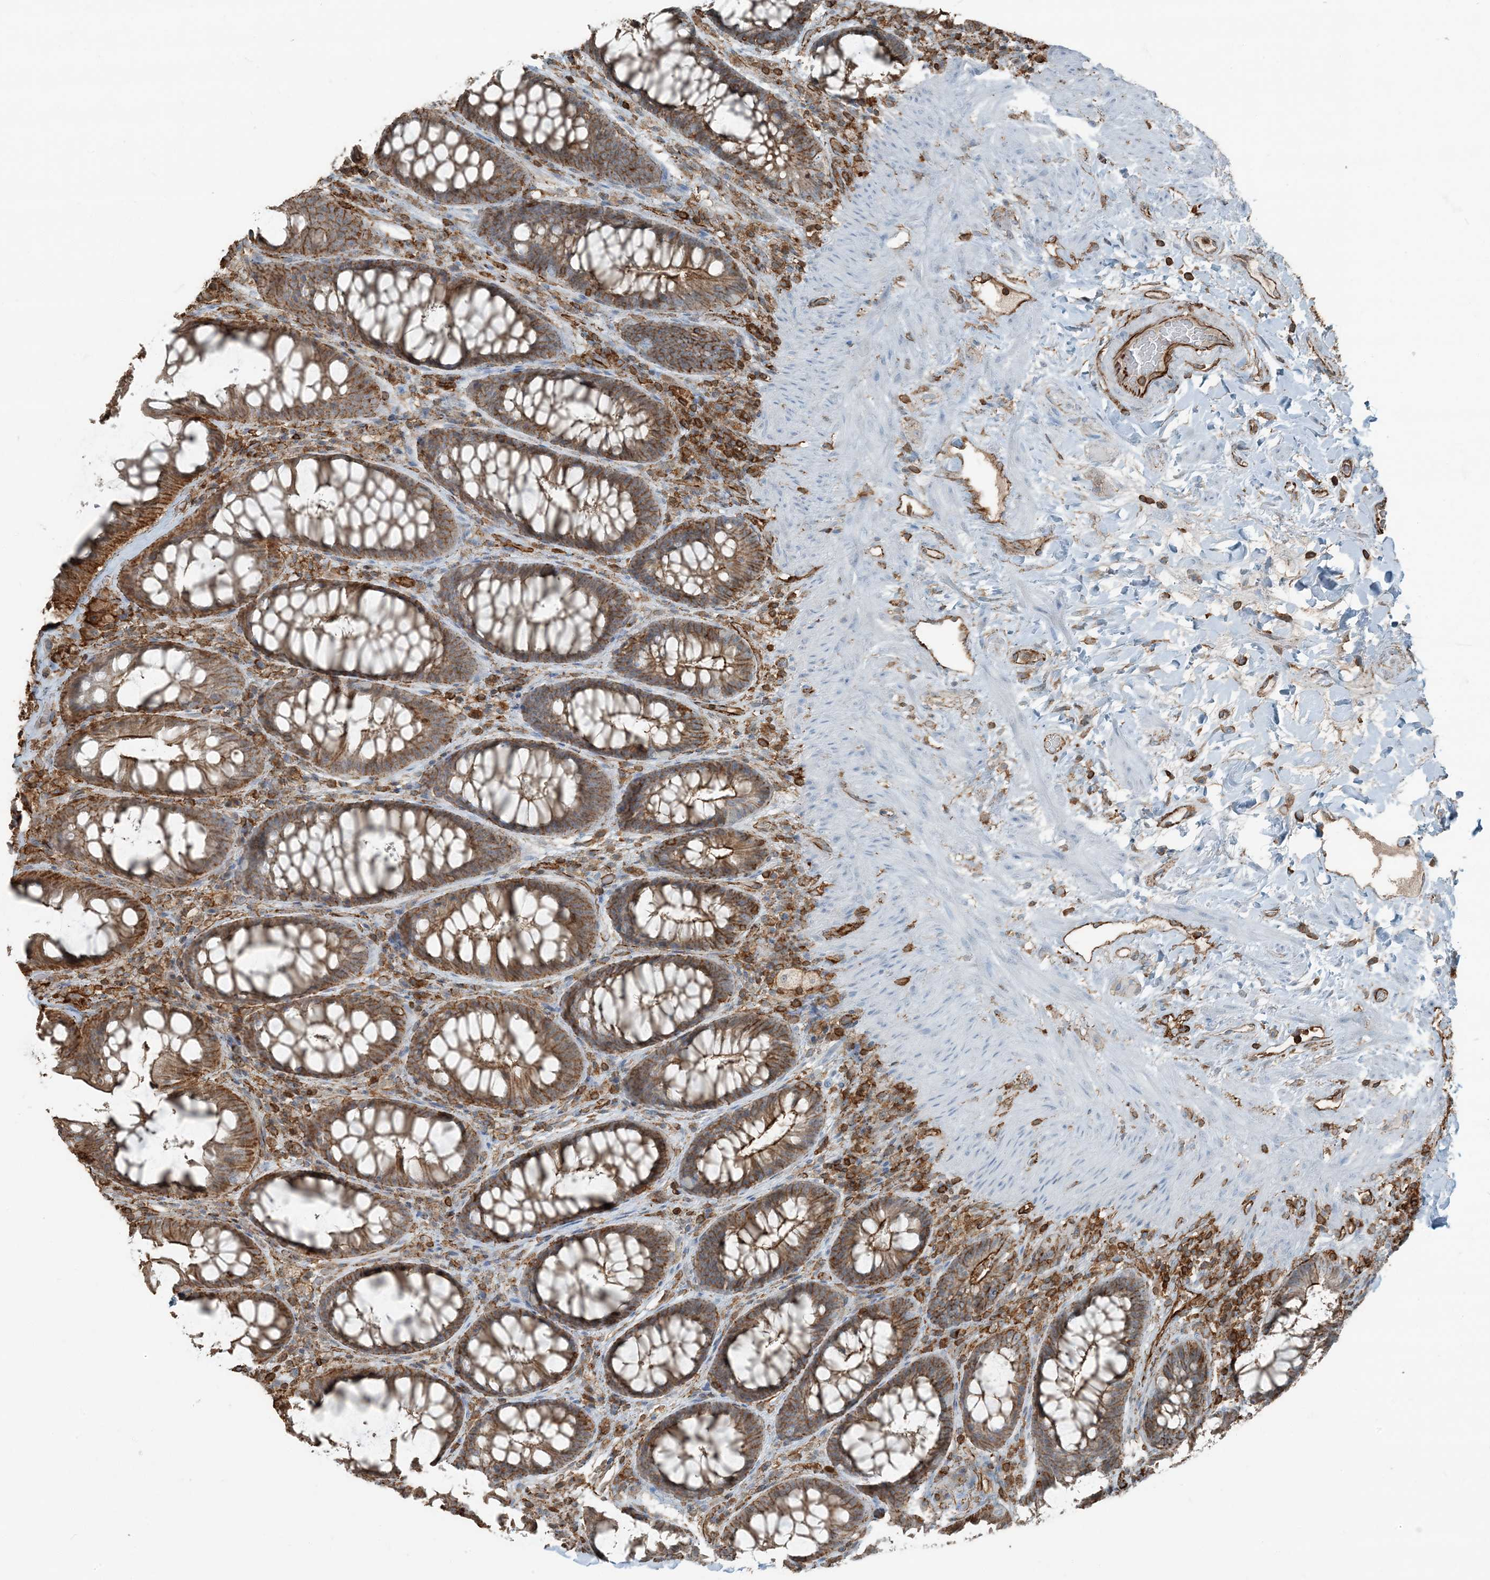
{"staining": {"intensity": "strong", "quantity": "25%-75%", "location": "cytoplasmic/membranous"}, "tissue": "rectum", "cell_type": "Glandular cells", "image_type": "normal", "snomed": [{"axis": "morphology", "description": "Normal tissue, NOS"}, {"axis": "topography", "description": "Rectum"}], "caption": "A photomicrograph showing strong cytoplasmic/membranous staining in about 25%-75% of glandular cells in unremarkable rectum, as visualized by brown immunohistochemical staining.", "gene": "APOBEC3C", "patient": {"sex": "female", "age": 46}}